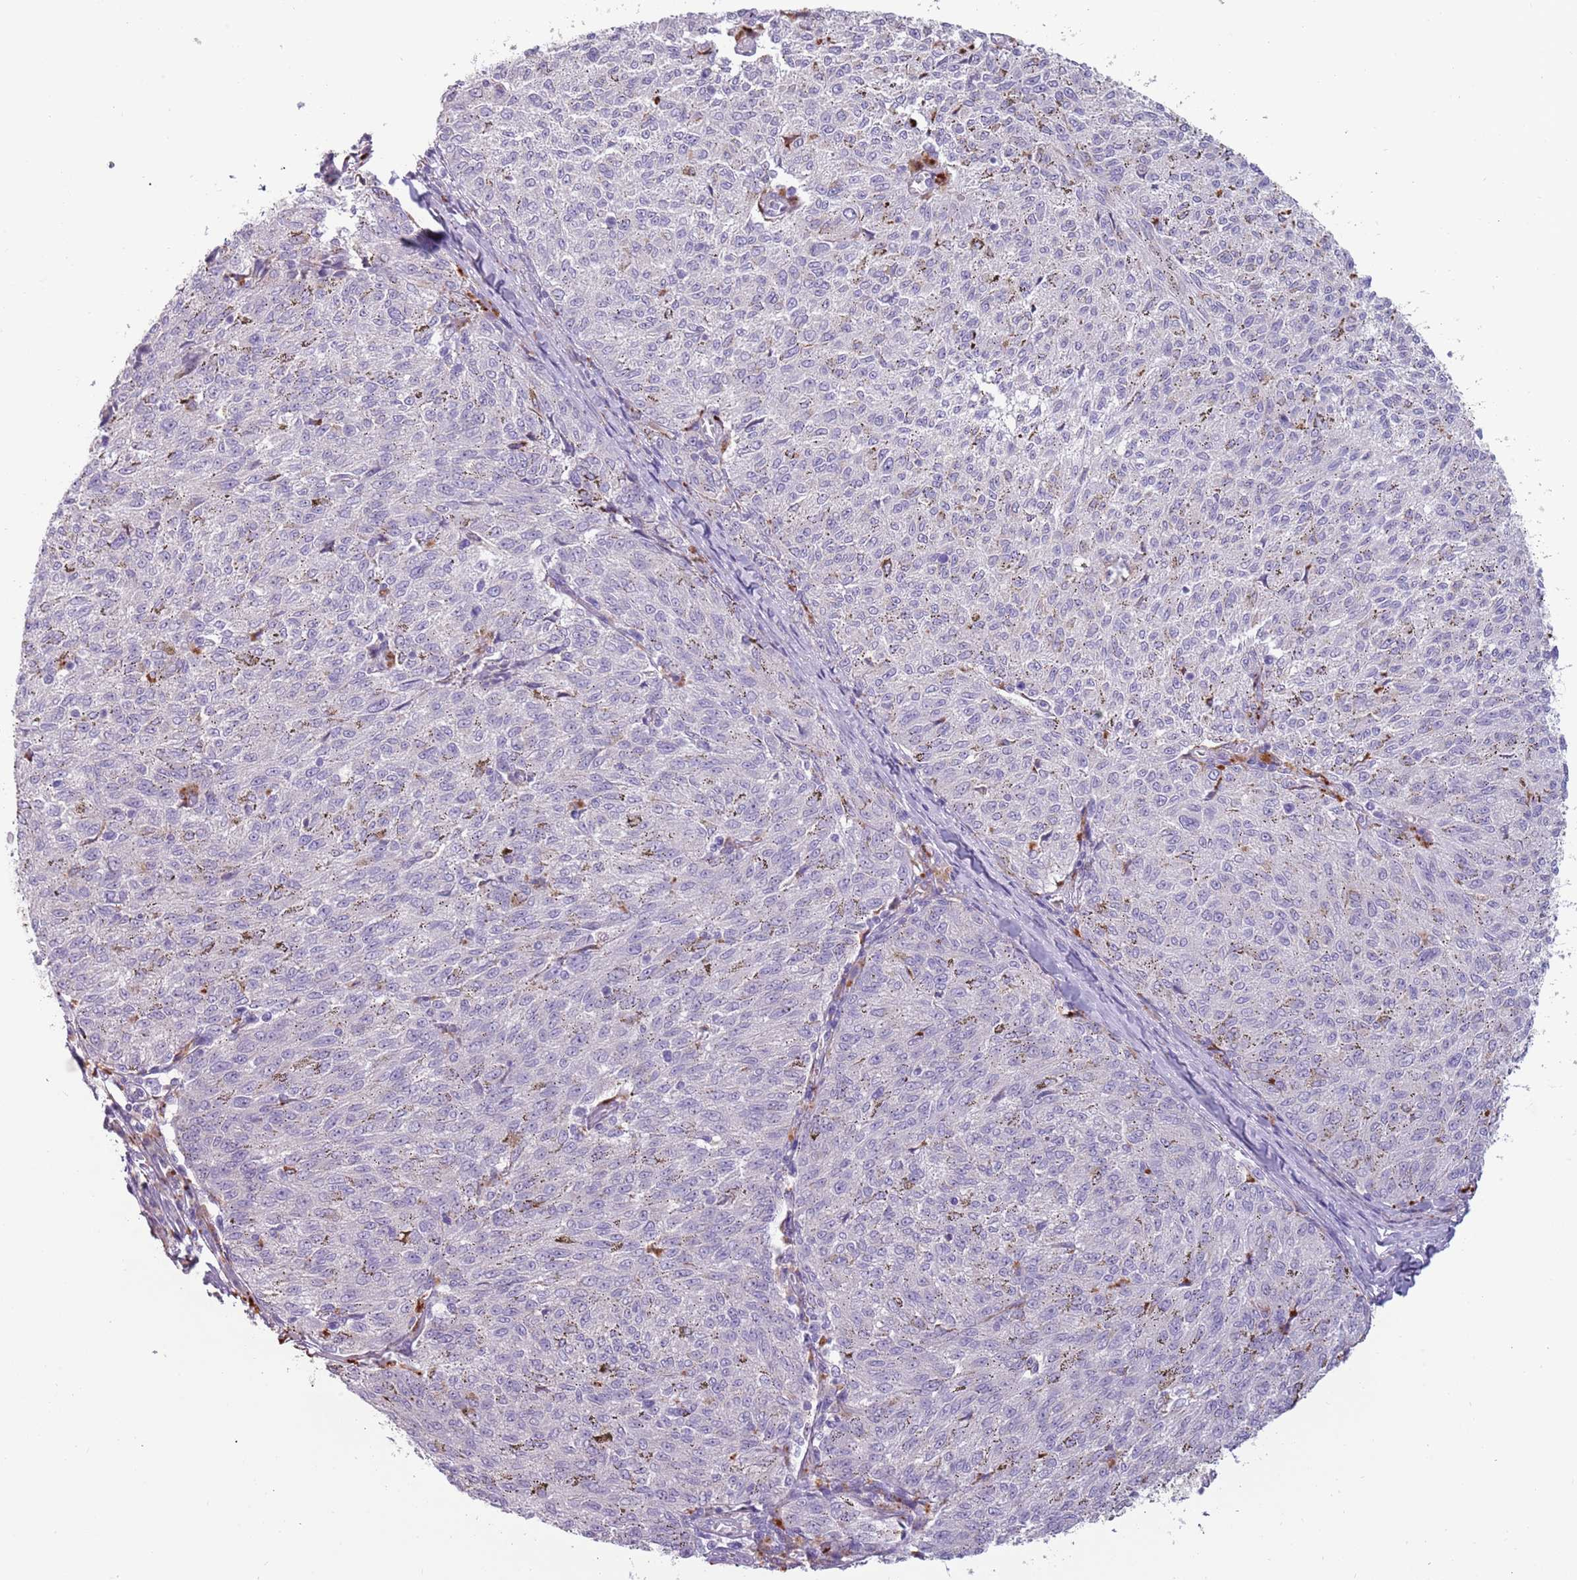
{"staining": {"intensity": "negative", "quantity": "none", "location": "none"}, "tissue": "melanoma", "cell_type": "Tumor cells", "image_type": "cancer", "snomed": [{"axis": "morphology", "description": "Malignant melanoma, NOS"}, {"axis": "topography", "description": "Skin"}], "caption": "IHC micrograph of neoplastic tissue: human melanoma stained with DAB (3,3'-diaminobenzidine) demonstrates no significant protein staining in tumor cells. (DAB (3,3'-diaminobenzidine) IHC visualized using brightfield microscopy, high magnification).", "gene": "NWD2", "patient": {"sex": "female", "age": 72}}